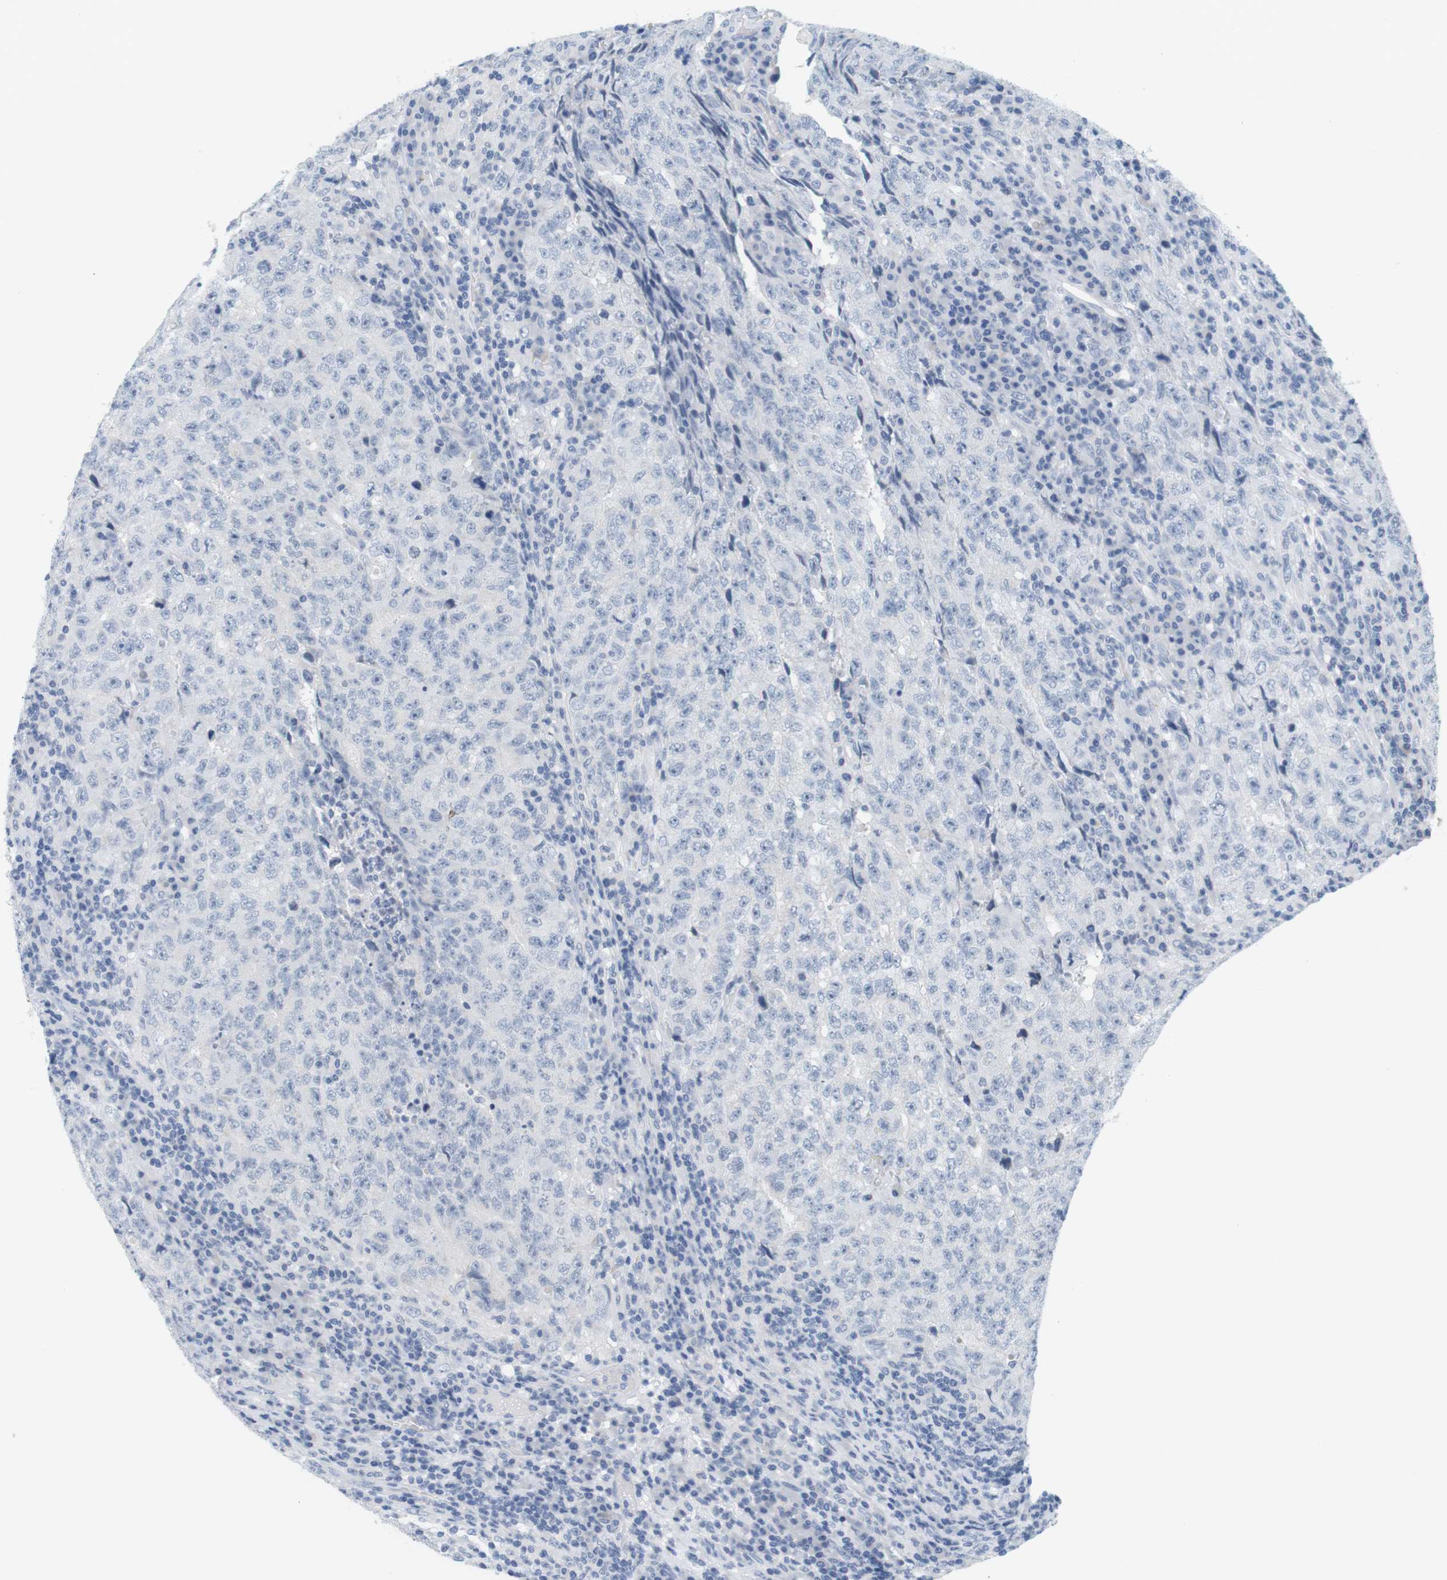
{"staining": {"intensity": "negative", "quantity": "none", "location": "none"}, "tissue": "testis cancer", "cell_type": "Tumor cells", "image_type": "cancer", "snomed": [{"axis": "morphology", "description": "Necrosis, NOS"}, {"axis": "morphology", "description": "Carcinoma, Embryonal, NOS"}, {"axis": "topography", "description": "Testis"}], "caption": "A histopathology image of human embryonal carcinoma (testis) is negative for staining in tumor cells.", "gene": "OPRM1", "patient": {"sex": "male", "age": 19}}